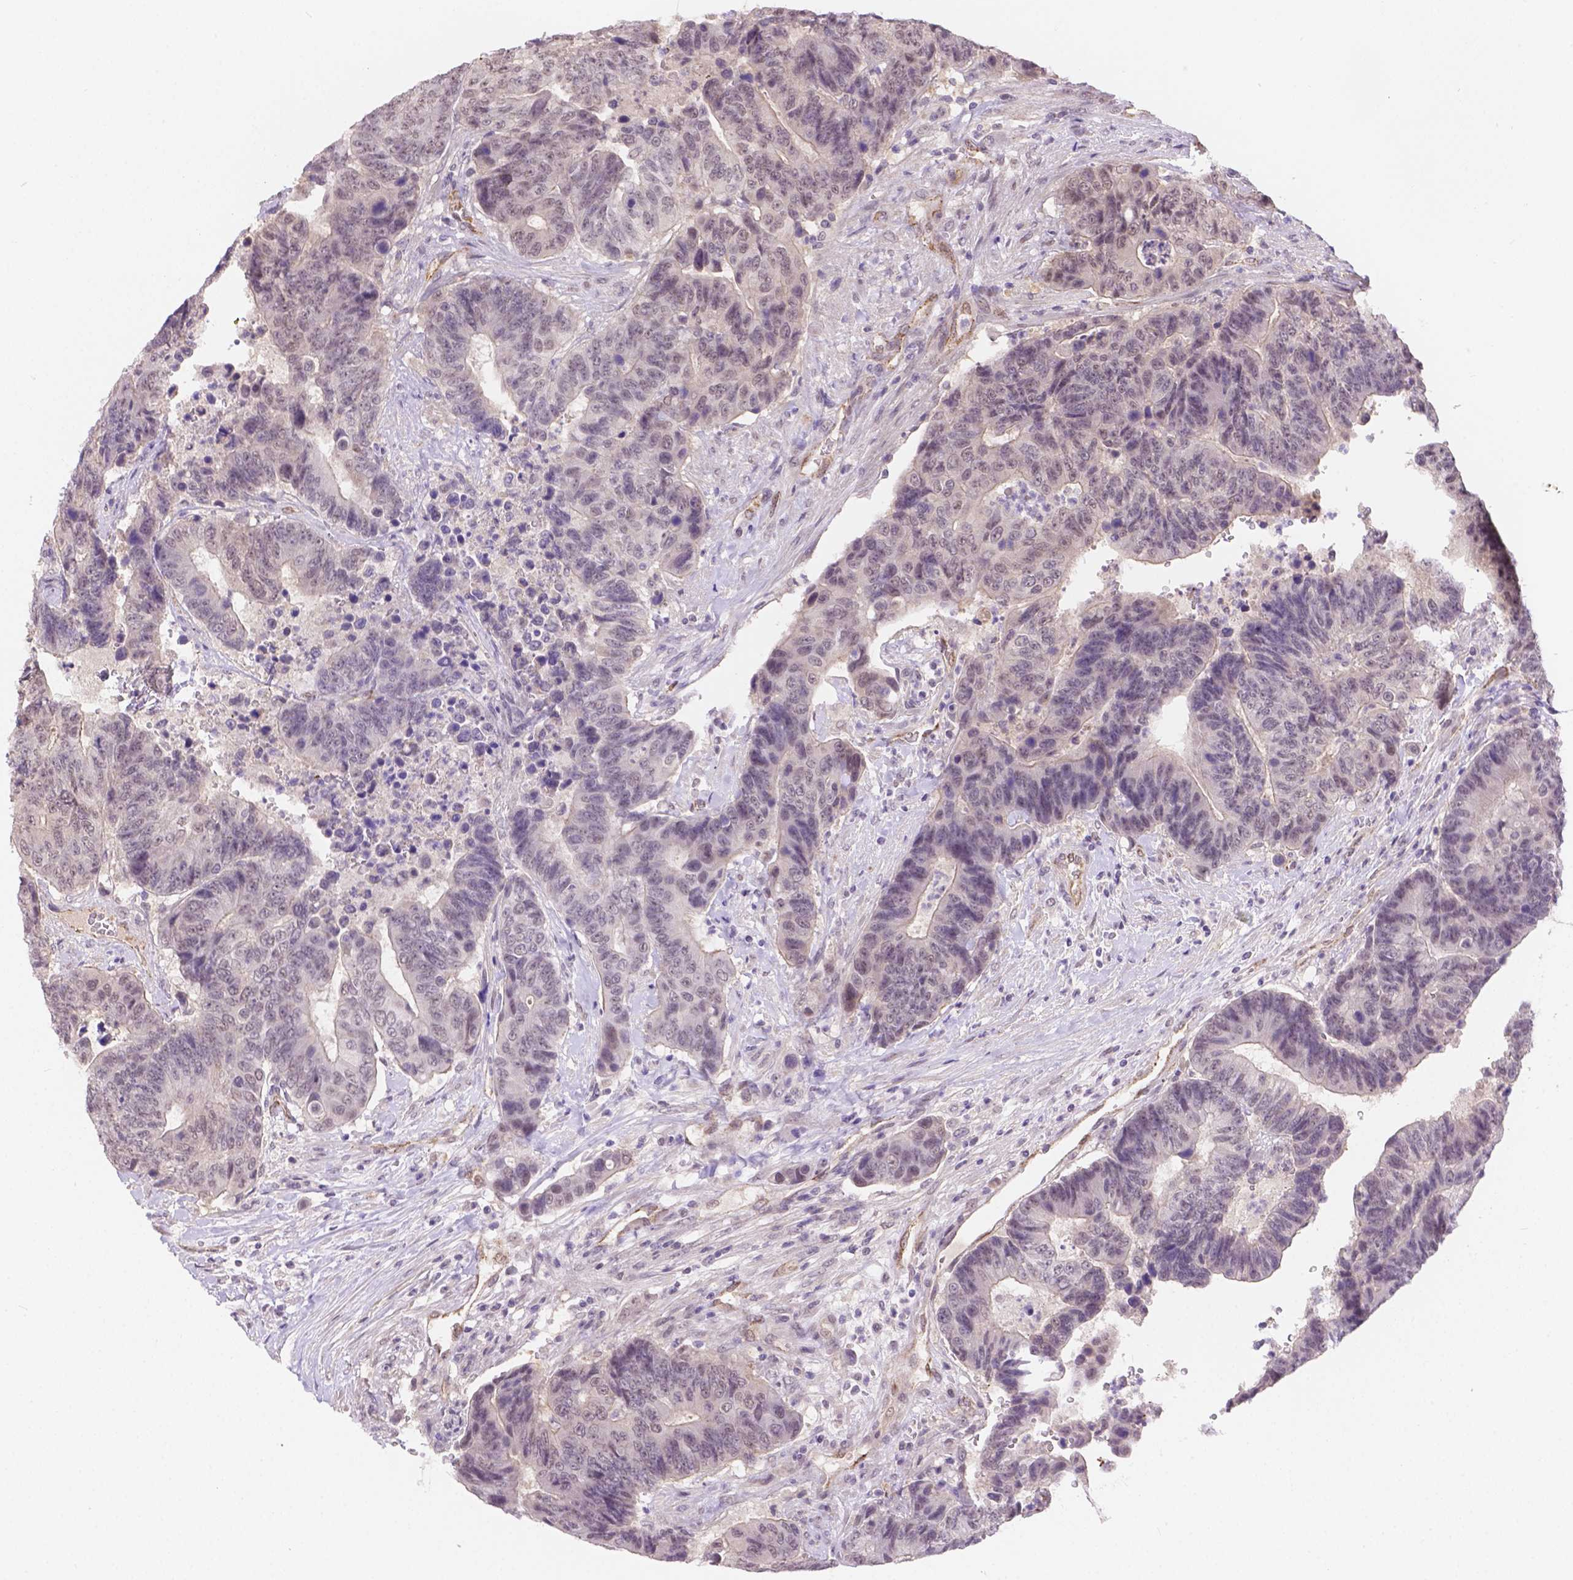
{"staining": {"intensity": "negative", "quantity": "none", "location": "none"}, "tissue": "colorectal cancer", "cell_type": "Tumor cells", "image_type": "cancer", "snomed": [{"axis": "morphology", "description": "Adenocarcinoma, NOS"}, {"axis": "topography", "description": "Colon"}], "caption": "Photomicrograph shows no significant protein expression in tumor cells of adenocarcinoma (colorectal).", "gene": "NXPE2", "patient": {"sex": "female", "age": 48}}